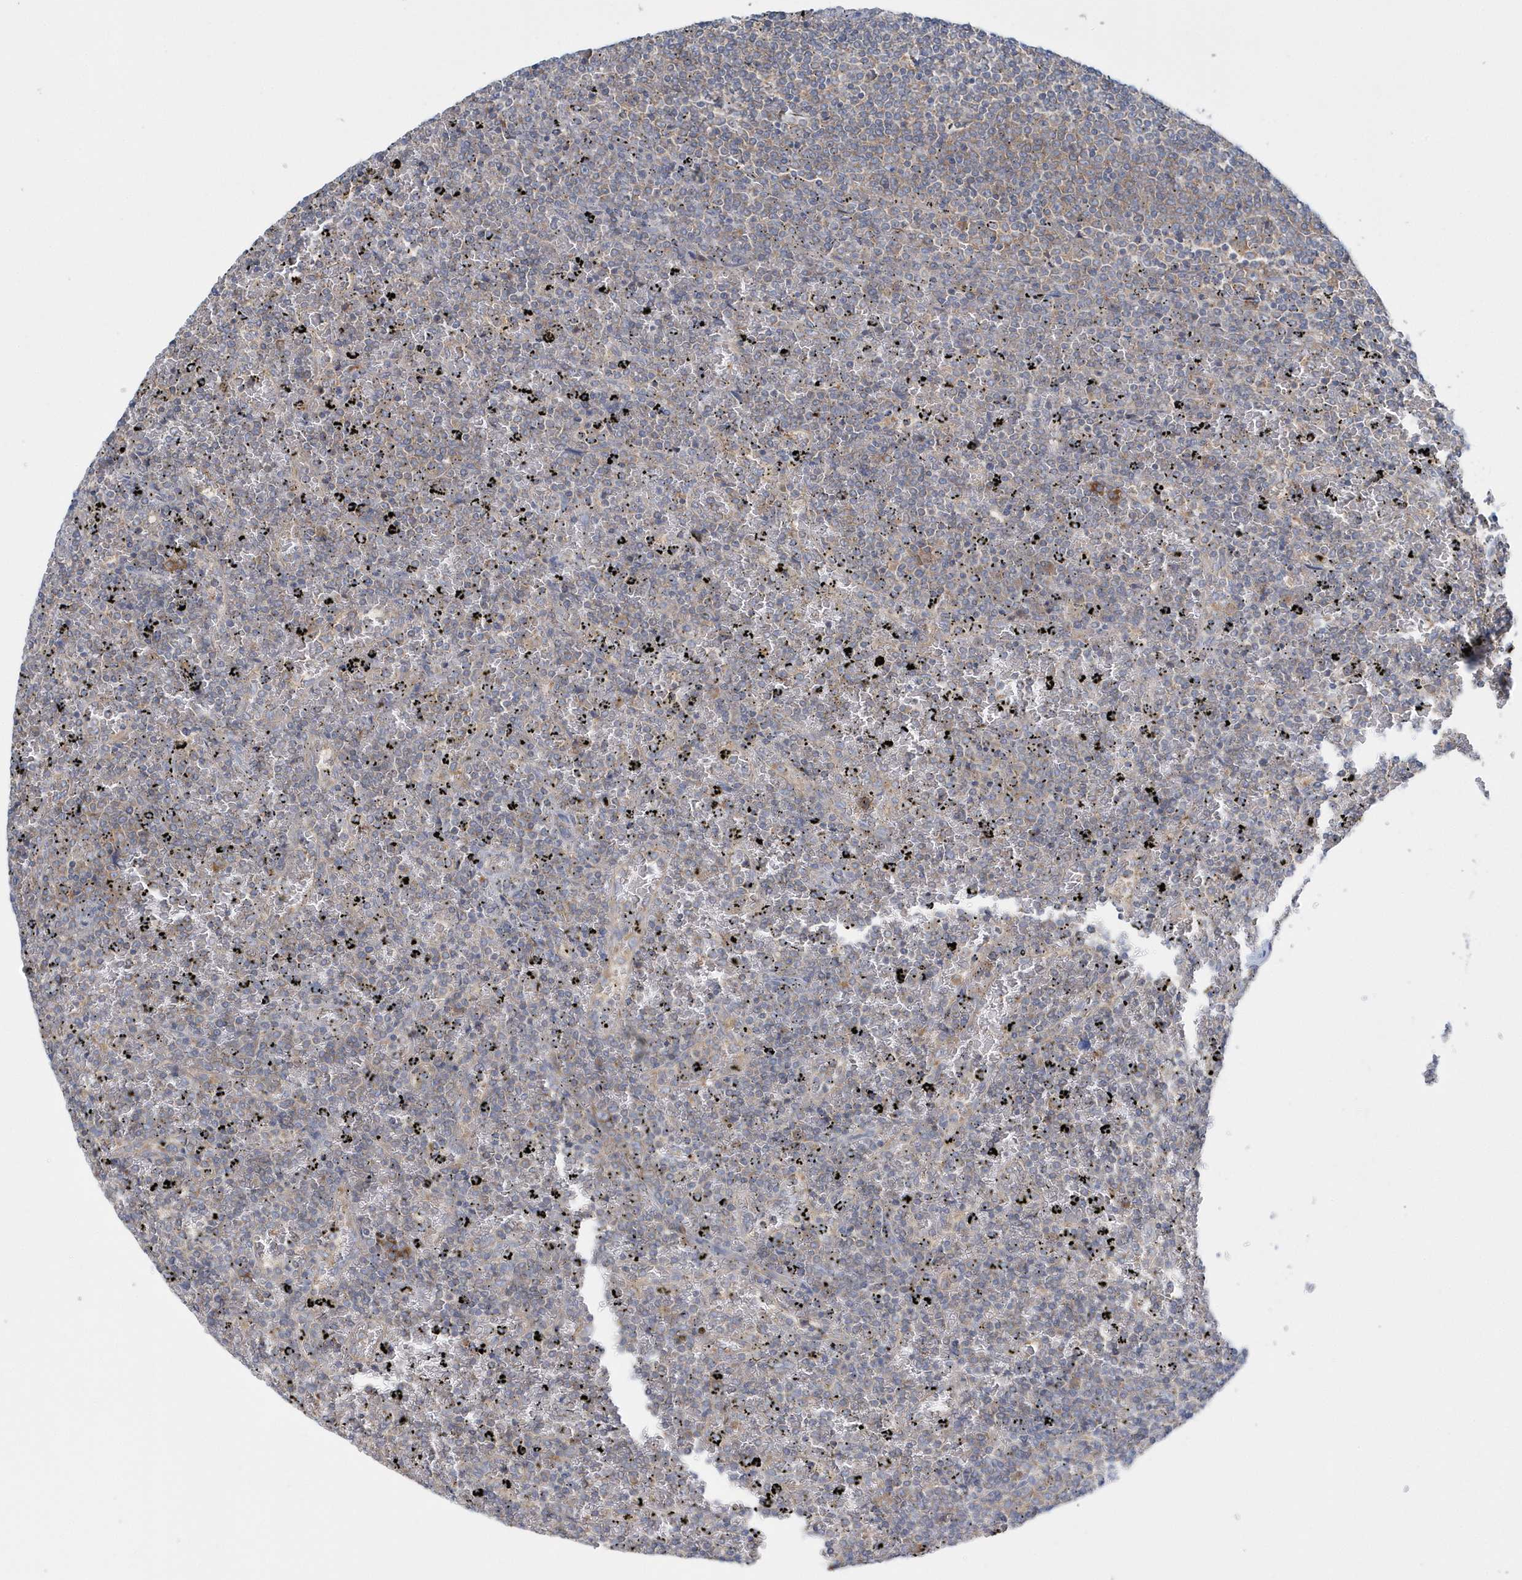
{"staining": {"intensity": "weak", "quantity": "<25%", "location": "cytoplasmic/membranous"}, "tissue": "lymphoma", "cell_type": "Tumor cells", "image_type": "cancer", "snomed": [{"axis": "morphology", "description": "Malignant lymphoma, non-Hodgkin's type, Low grade"}, {"axis": "topography", "description": "Spleen"}], "caption": "IHC histopathology image of neoplastic tissue: low-grade malignant lymphoma, non-Hodgkin's type stained with DAB demonstrates no significant protein positivity in tumor cells.", "gene": "EIF3C", "patient": {"sex": "female", "age": 77}}